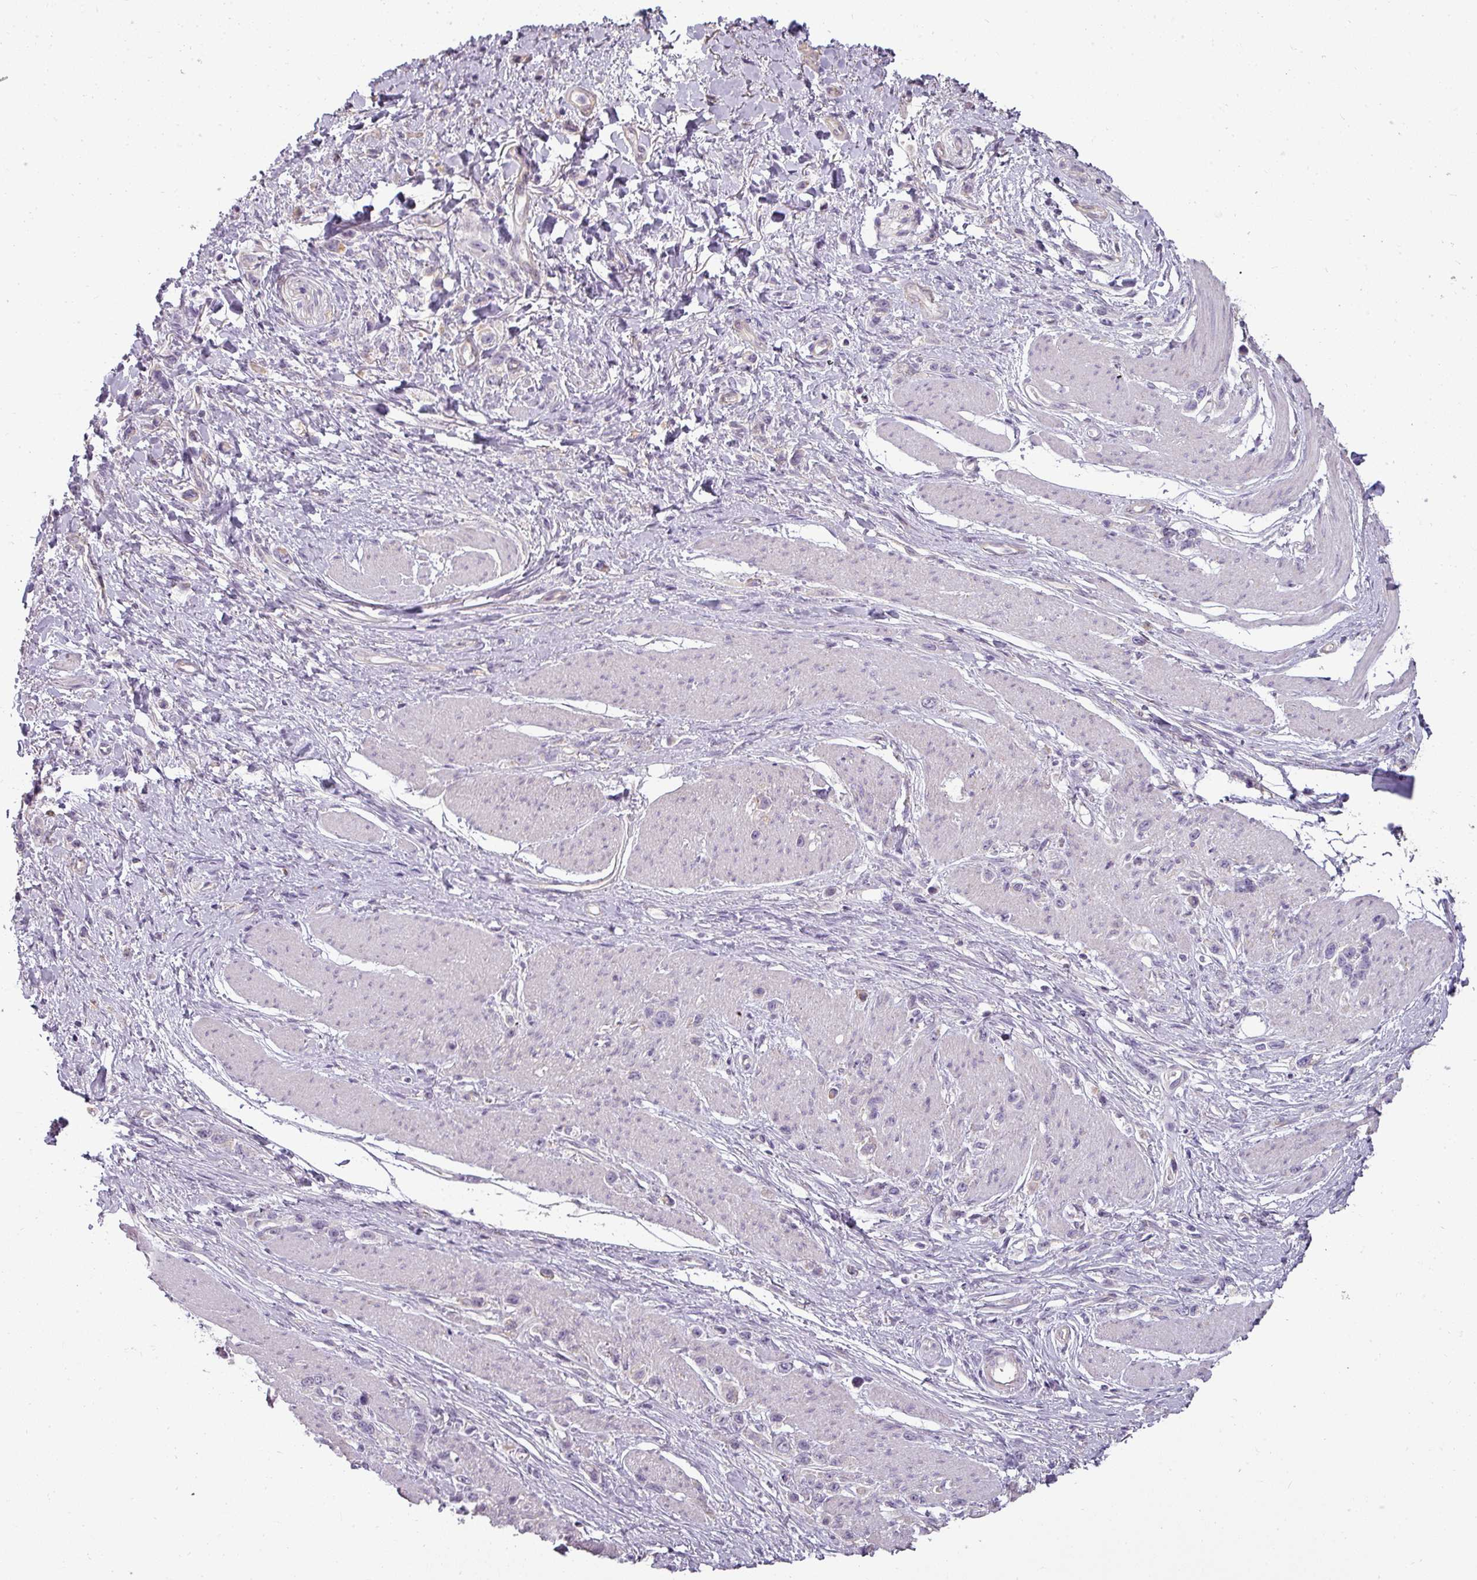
{"staining": {"intensity": "negative", "quantity": "none", "location": "none"}, "tissue": "stomach cancer", "cell_type": "Tumor cells", "image_type": "cancer", "snomed": [{"axis": "morphology", "description": "Adenocarcinoma, NOS"}, {"axis": "topography", "description": "Stomach"}], "caption": "This micrograph is of stomach adenocarcinoma stained with immunohistochemistry (IHC) to label a protein in brown with the nuclei are counter-stained blue. There is no positivity in tumor cells.", "gene": "ASB1", "patient": {"sex": "female", "age": 65}}